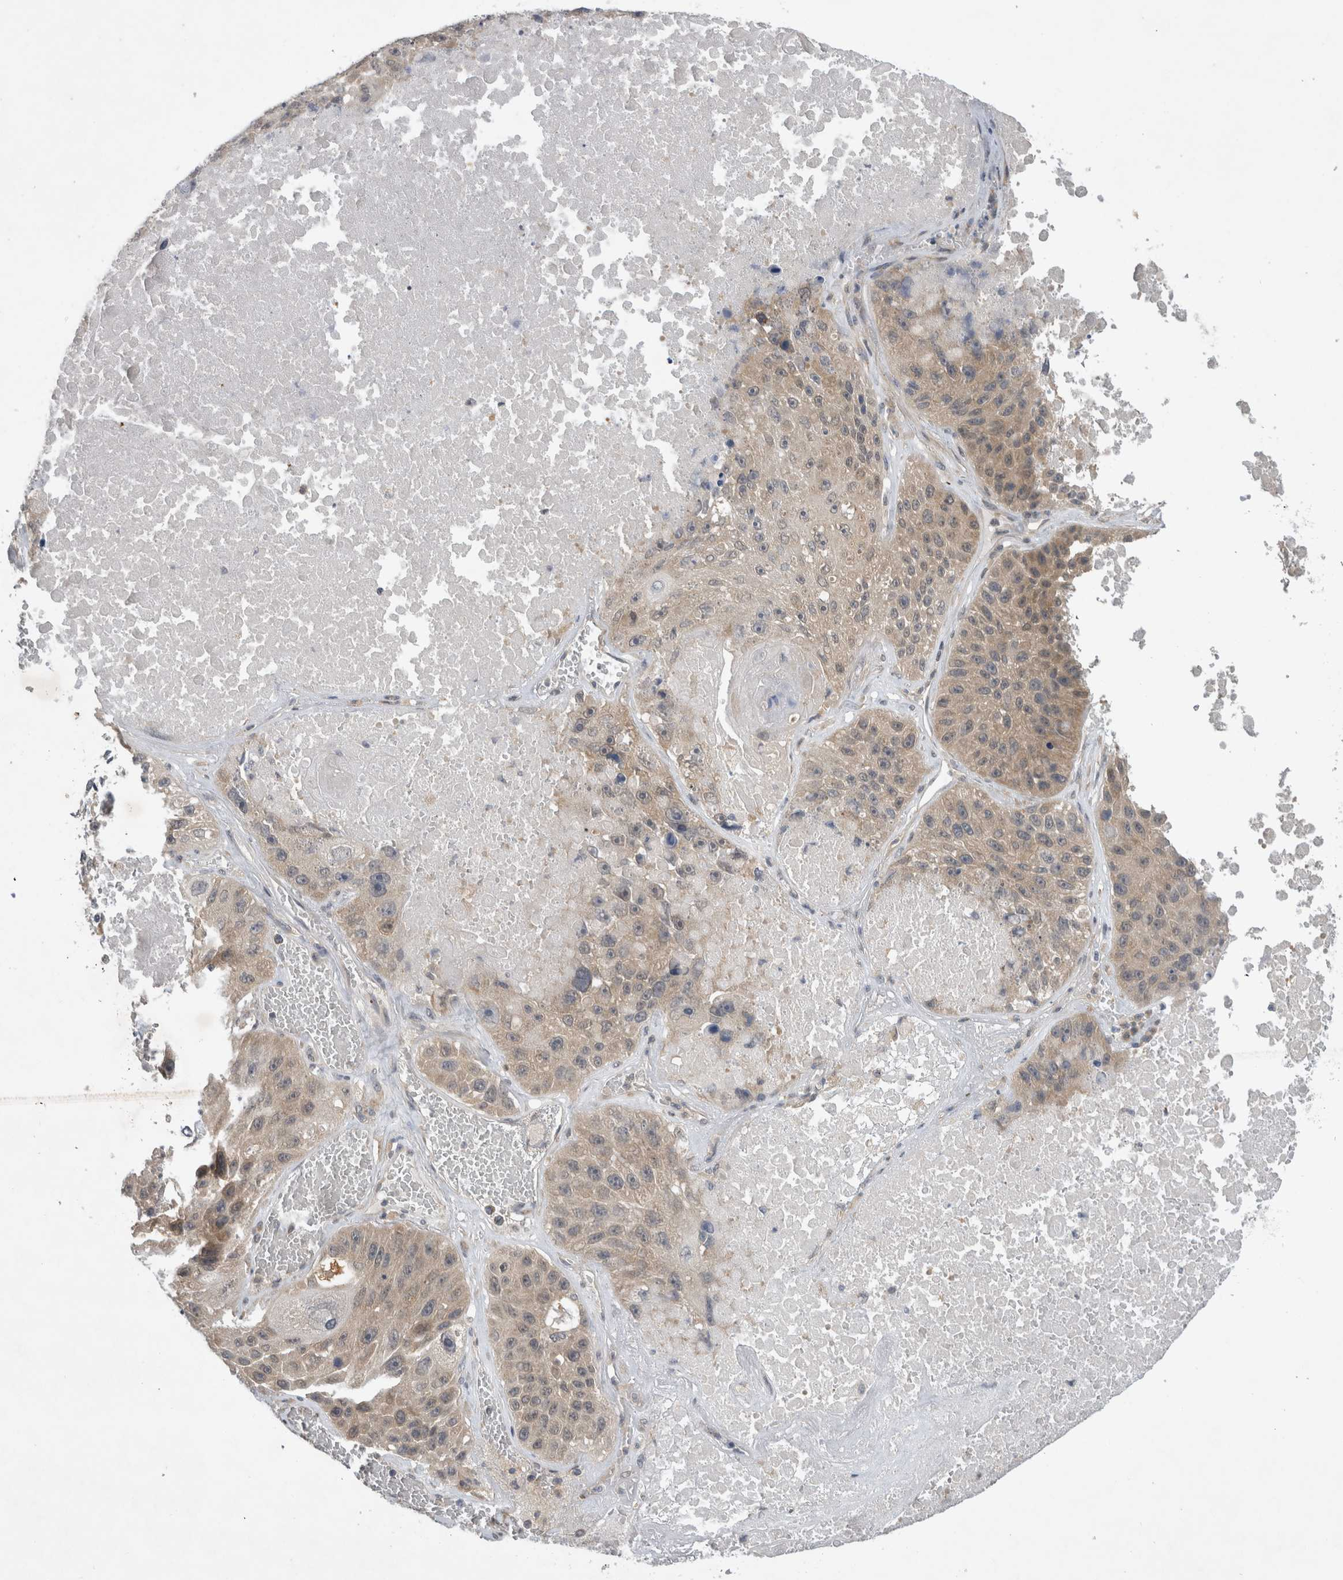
{"staining": {"intensity": "weak", "quantity": ">75%", "location": "cytoplasmic/membranous"}, "tissue": "lung cancer", "cell_type": "Tumor cells", "image_type": "cancer", "snomed": [{"axis": "morphology", "description": "Squamous cell carcinoma, NOS"}, {"axis": "topography", "description": "Lung"}], "caption": "This micrograph demonstrates IHC staining of human lung cancer (squamous cell carcinoma), with low weak cytoplasmic/membranous staining in approximately >75% of tumor cells.", "gene": "AASDHPPT", "patient": {"sex": "male", "age": 61}}